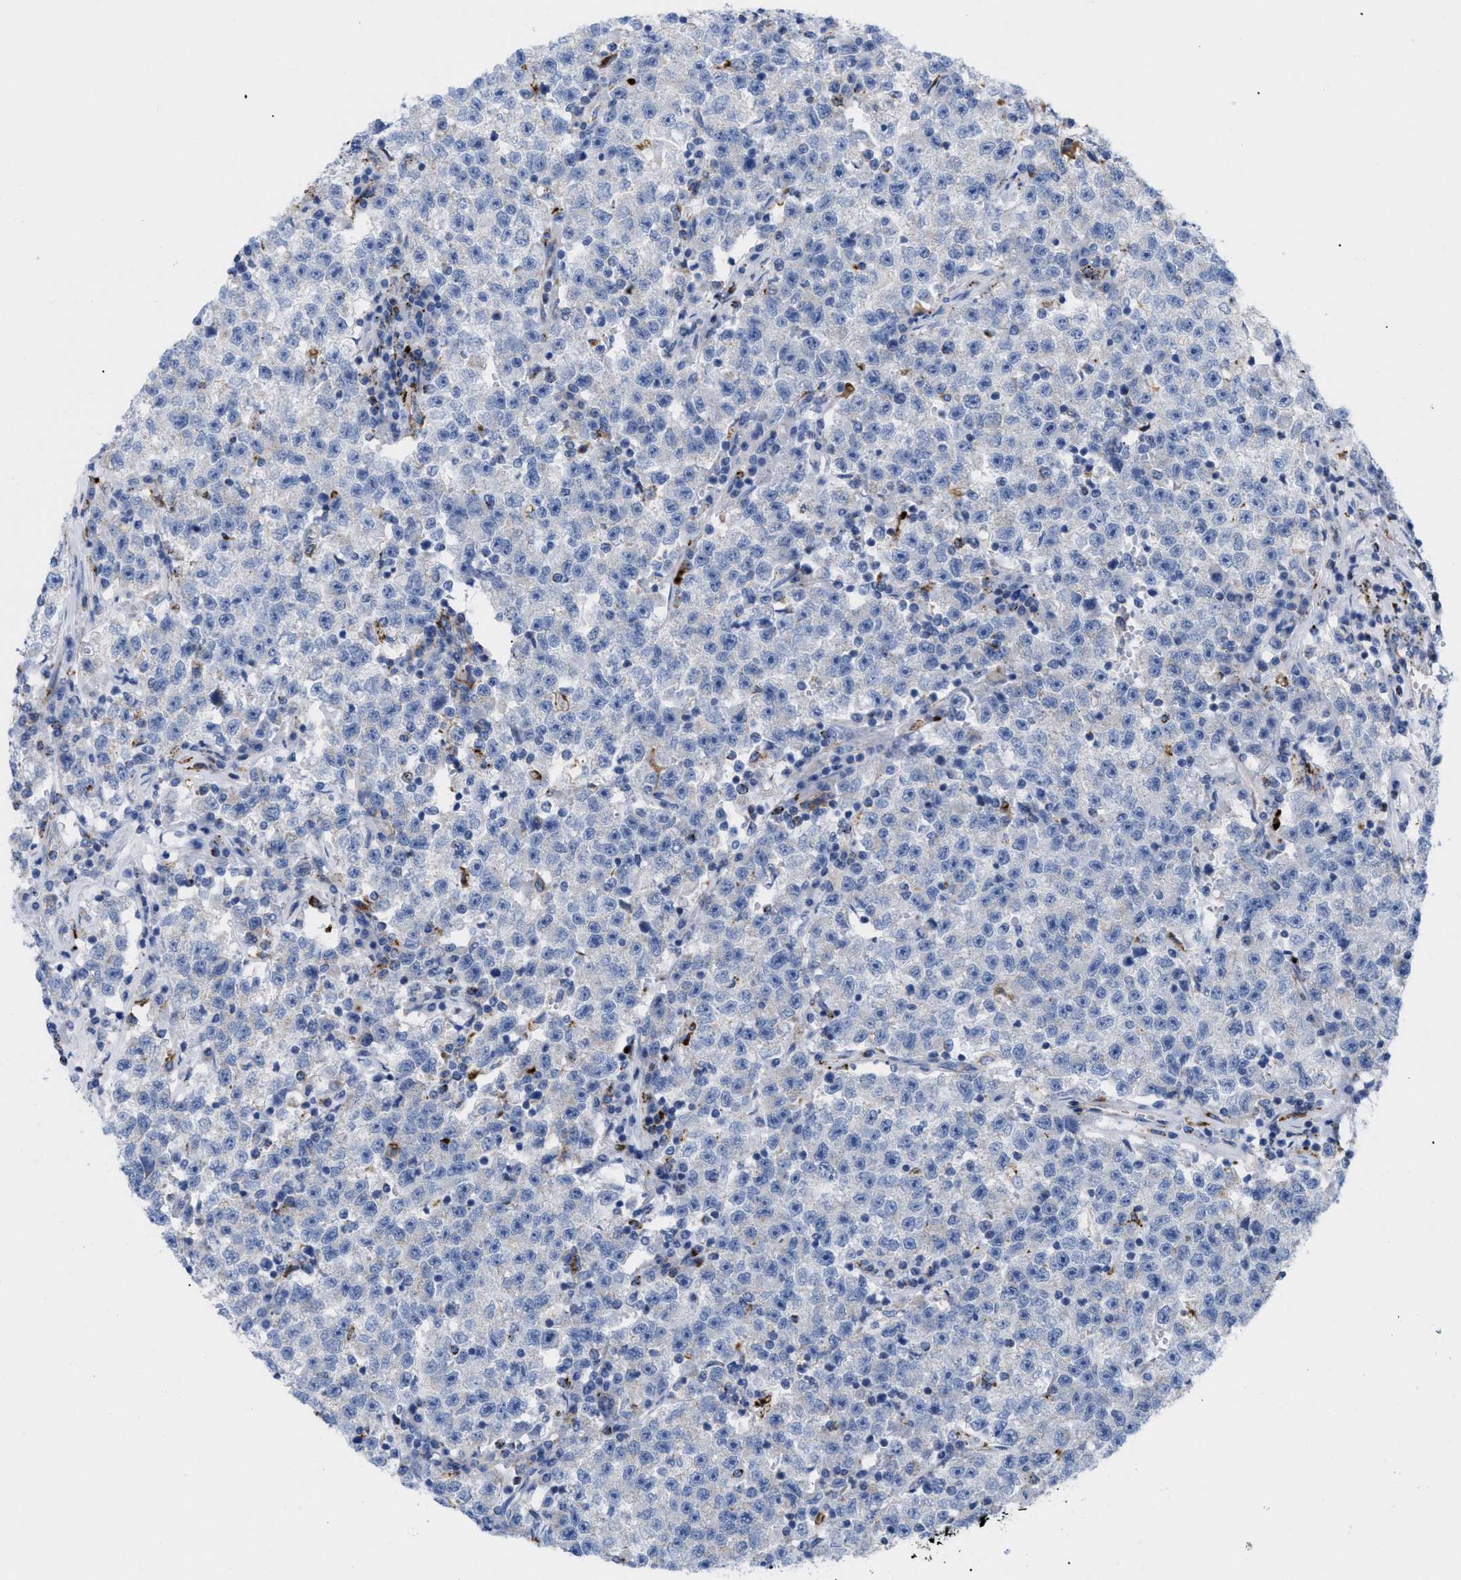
{"staining": {"intensity": "negative", "quantity": "none", "location": "none"}, "tissue": "testis cancer", "cell_type": "Tumor cells", "image_type": "cancer", "snomed": [{"axis": "morphology", "description": "Seminoma, NOS"}, {"axis": "topography", "description": "Testis"}], "caption": "An immunohistochemistry (IHC) histopathology image of testis cancer (seminoma) is shown. There is no staining in tumor cells of testis cancer (seminoma). (DAB immunohistochemistry visualized using brightfield microscopy, high magnification).", "gene": "DRAM2", "patient": {"sex": "male", "age": 22}}